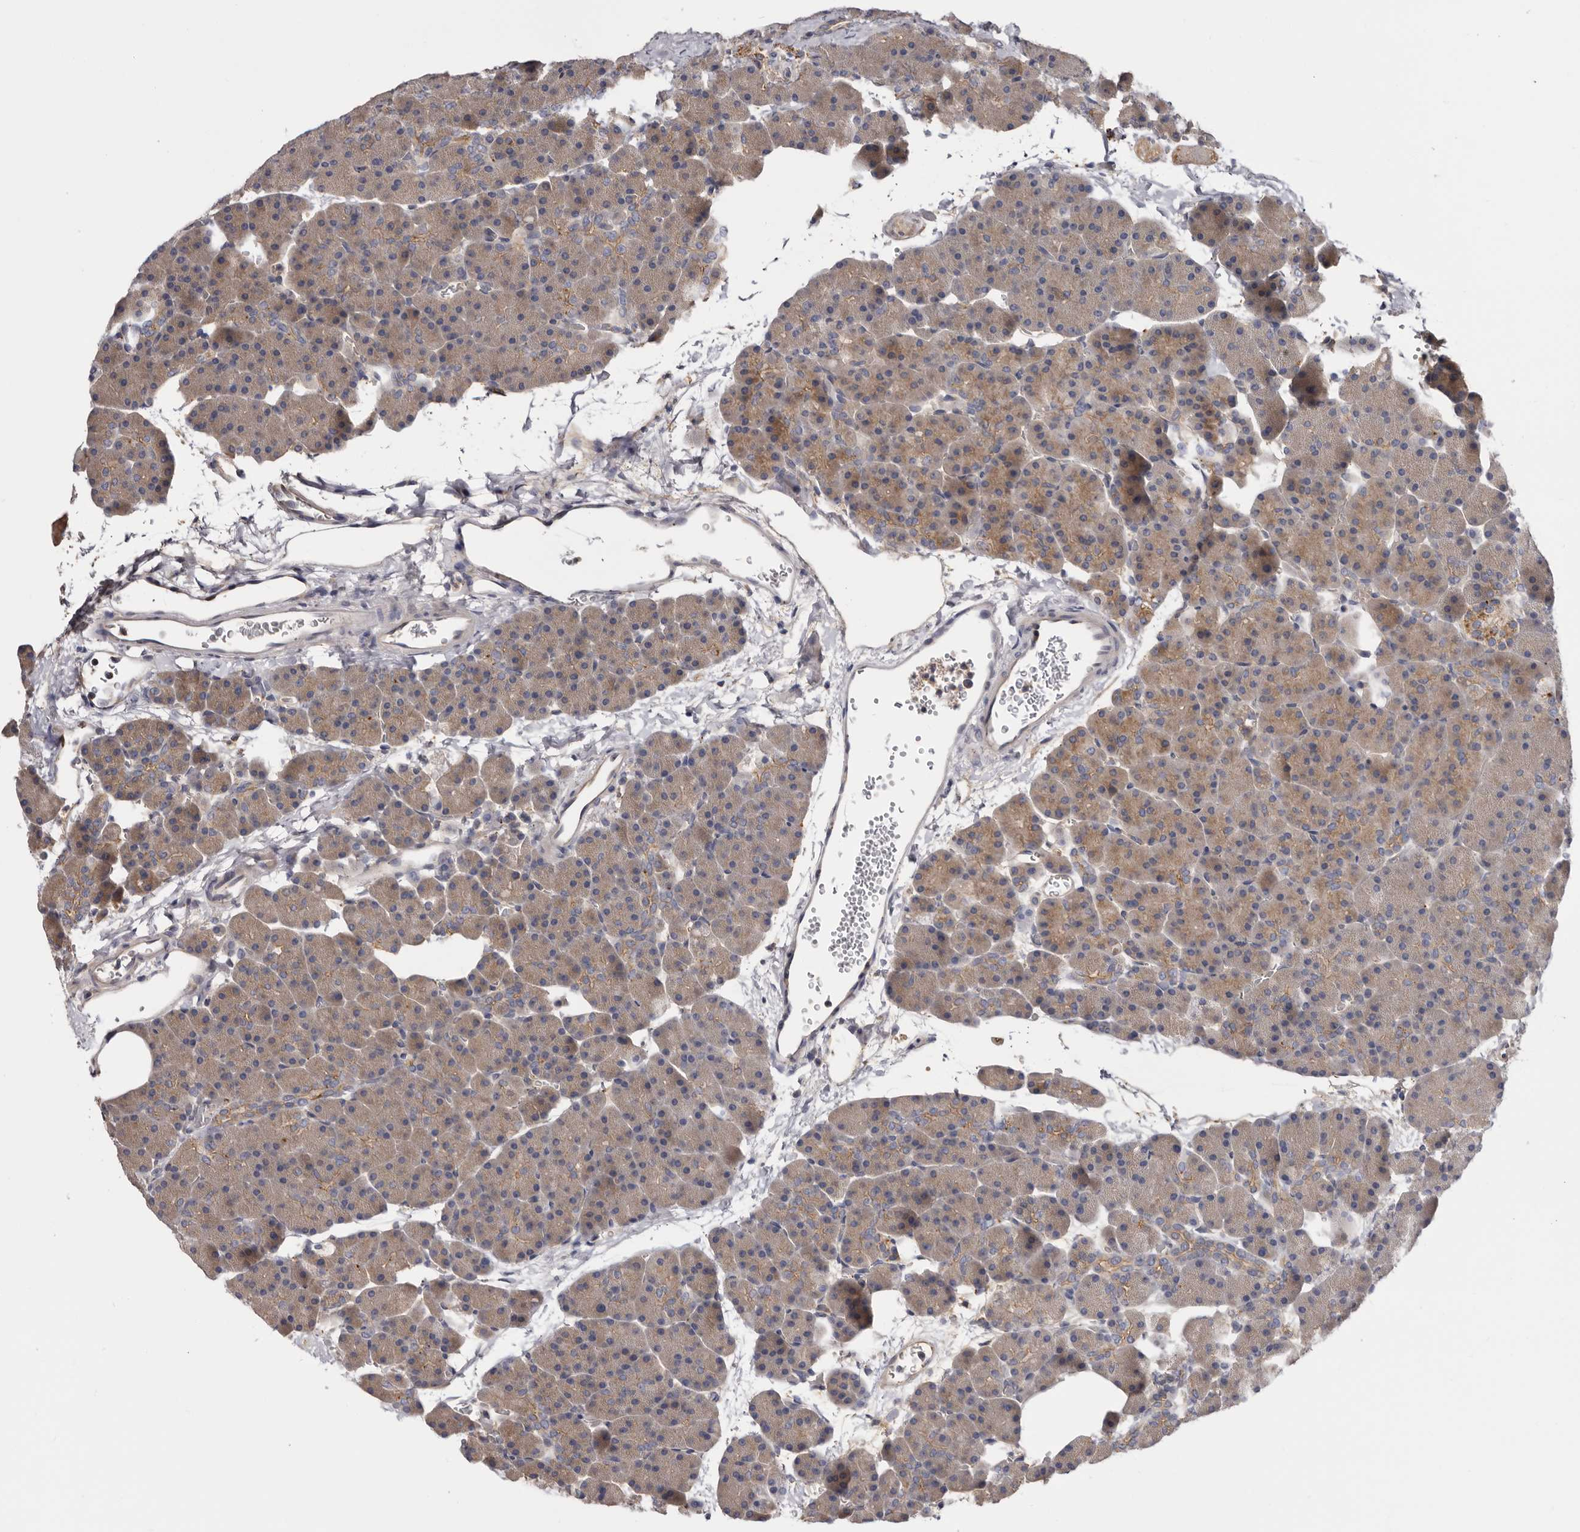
{"staining": {"intensity": "weak", "quantity": "25%-75%", "location": "cytoplasmic/membranous"}, "tissue": "pancreas", "cell_type": "Exocrine glandular cells", "image_type": "normal", "snomed": [{"axis": "morphology", "description": "Normal tissue, NOS"}, {"axis": "morphology", "description": "Carcinoid, malignant, NOS"}, {"axis": "topography", "description": "Pancreas"}], "caption": "This image exhibits IHC staining of normal human pancreas, with low weak cytoplasmic/membranous positivity in approximately 25%-75% of exocrine glandular cells.", "gene": "INKA2", "patient": {"sex": "female", "age": 35}}